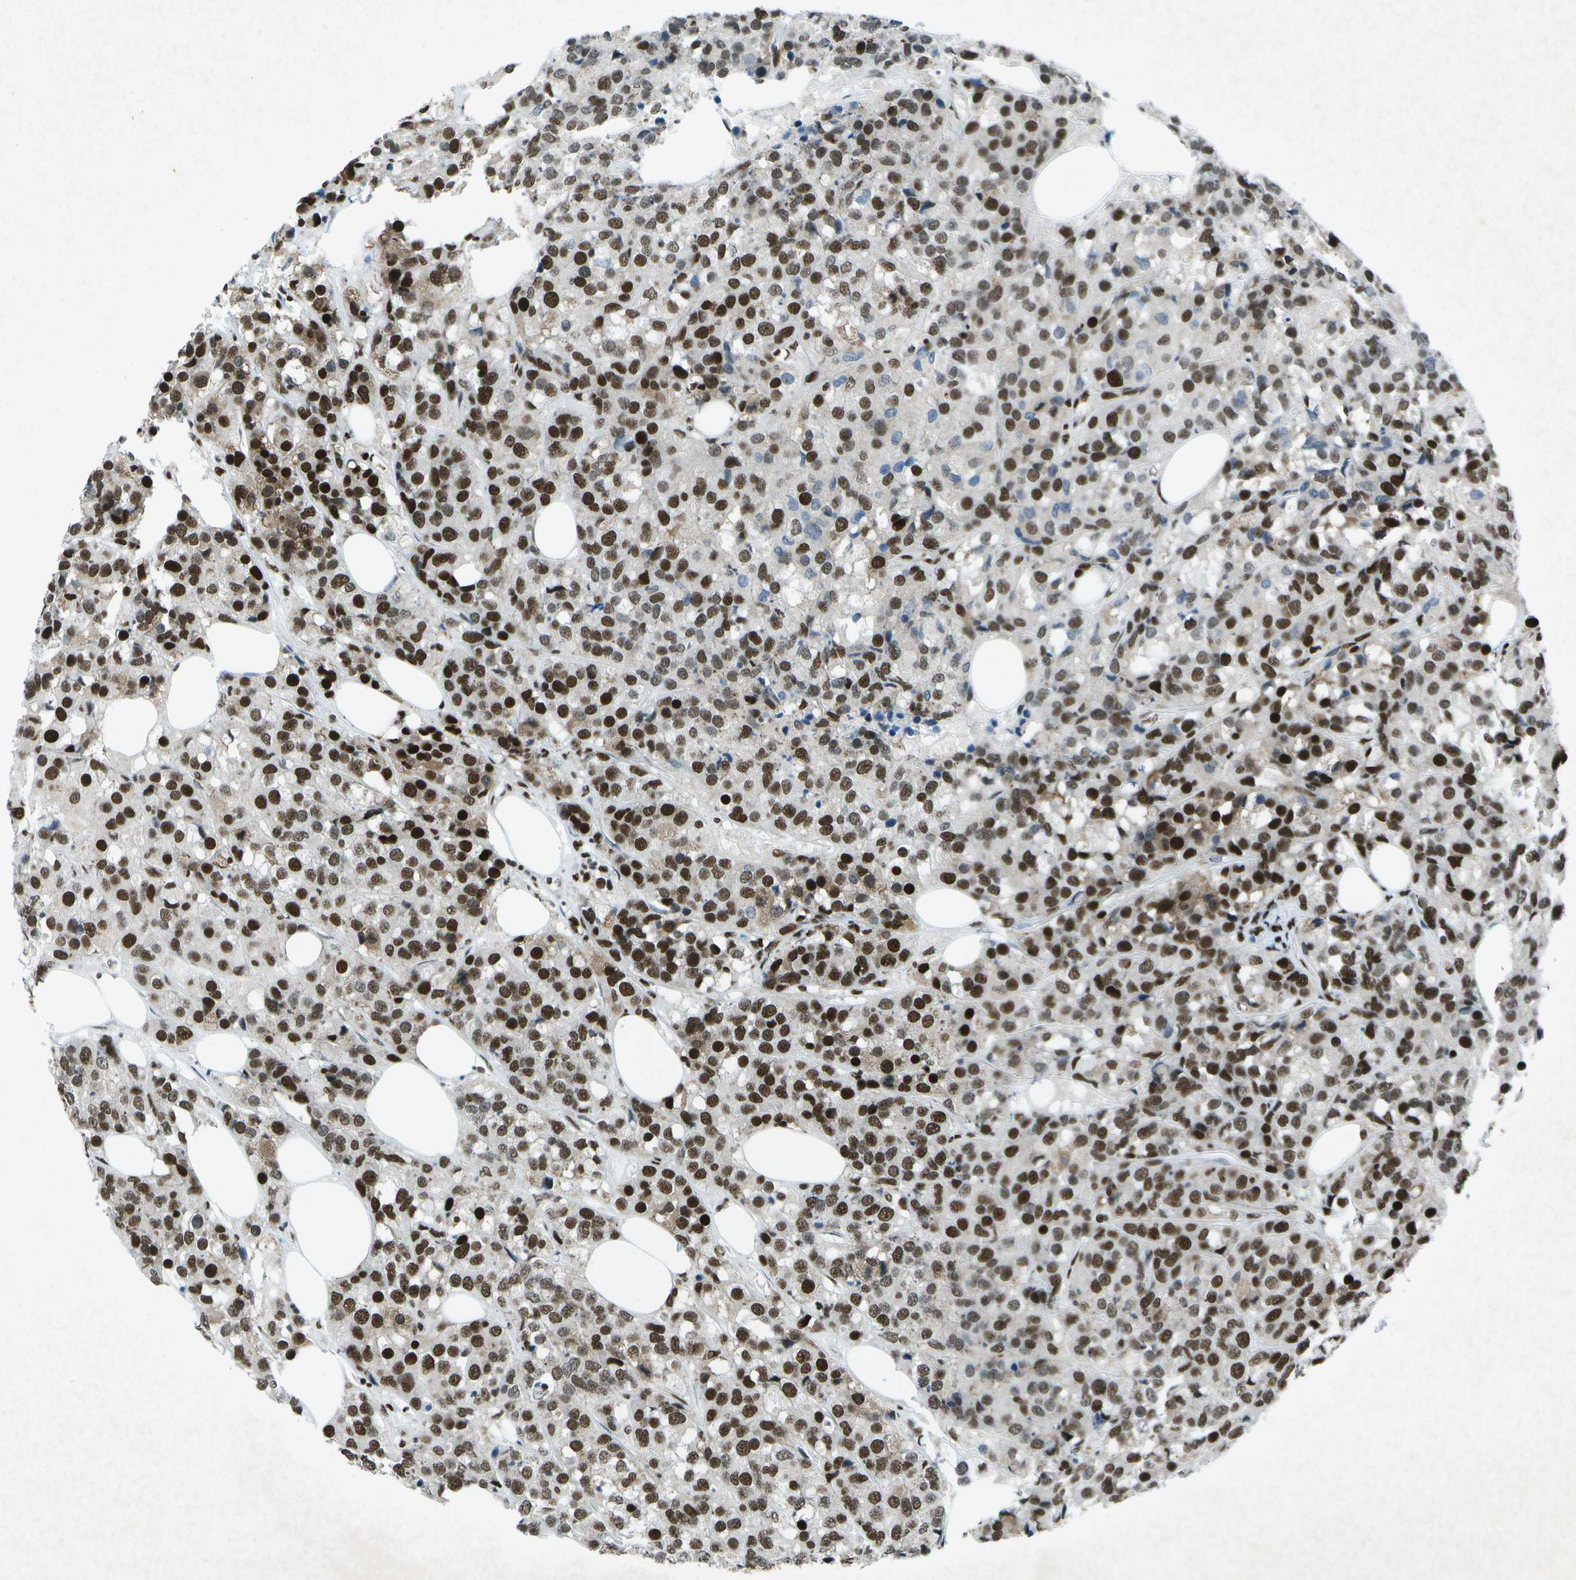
{"staining": {"intensity": "strong", "quantity": ">75%", "location": "nuclear"}, "tissue": "breast cancer", "cell_type": "Tumor cells", "image_type": "cancer", "snomed": [{"axis": "morphology", "description": "Lobular carcinoma"}, {"axis": "topography", "description": "Breast"}], "caption": "Breast lobular carcinoma stained for a protein displays strong nuclear positivity in tumor cells.", "gene": "MTA2", "patient": {"sex": "female", "age": 59}}